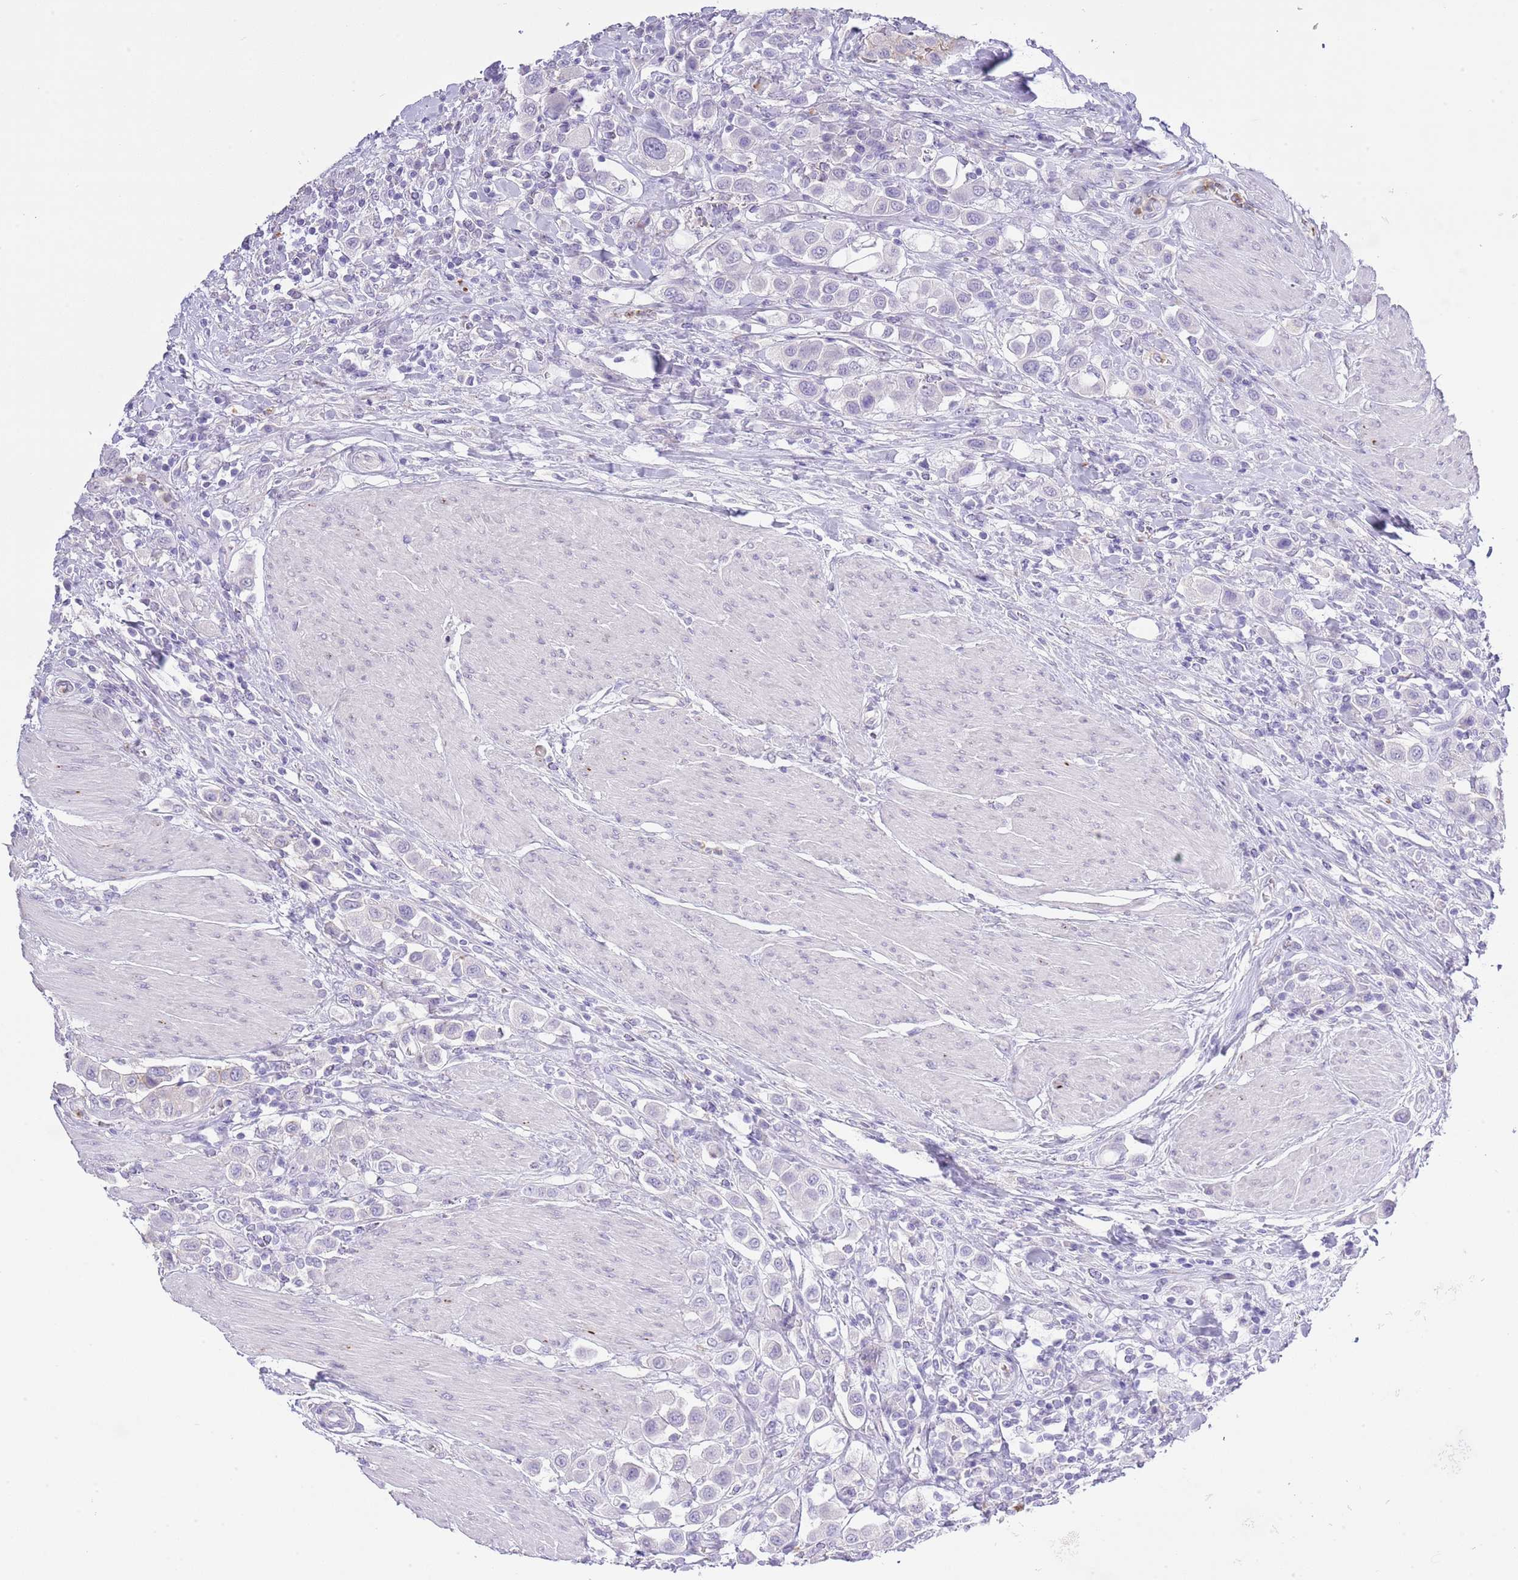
{"staining": {"intensity": "negative", "quantity": "none", "location": "none"}, "tissue": "urothelial cancer", "cell_type": "Tumor cells", "image_type": "cancer", "snomed": [{"axis": "morphology", "description": "Urothelial carcinoma, High grade"}, {"axis": "topography", "description": "Urinary bladder"}], "caption": "High power microscopy histopathology image of an immunohistochemistry image of urothelial cancer, revealing no significant expression in tumor cells. (DAB immunohistochemistry visualized using brightfield microscopy, high magnification).", "gene": "OR2Z1", "patient": {"sex": "male", "age": 50}}